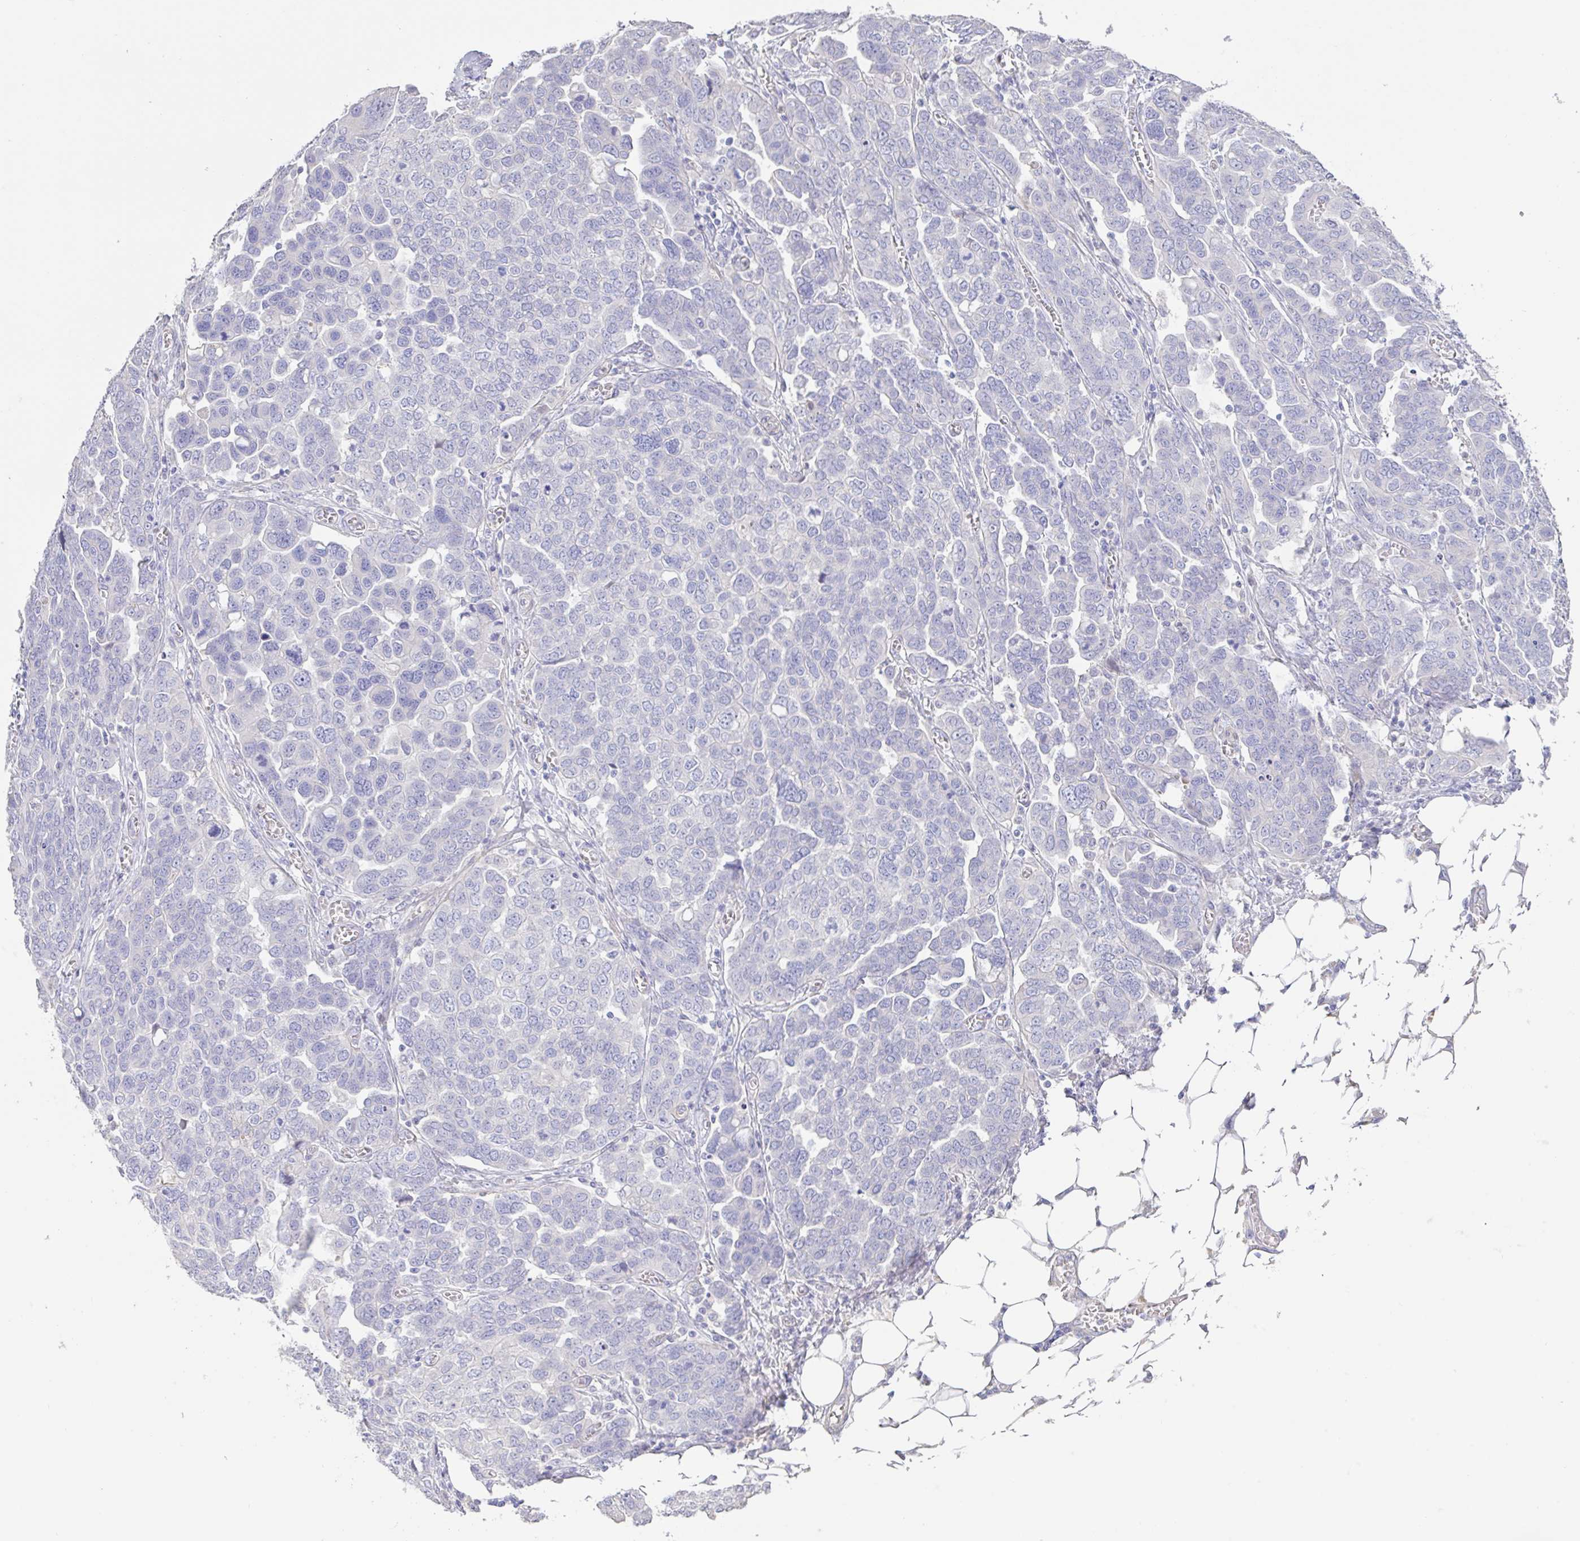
{"staining": {"intensity": "negative", "quantity": "none", "location": "none"}, "tissue": "ovarian cancer", "cell_type": "Tumor cells", "image_type": "cancer", "snomed": [{"axis": "morphology", "description": "Cystadenocarcinoma, serous, NOS"}, {"axis": "topography", "description": "Ovary"}], "caption": "An image of human ovarian serous cystadenocarcinoma is negative for staining in tumor cells. (DAB (3,3'-diaminobenzidine) immunohistochemistry (IHC), high magnification).", "gene": "PYGM", "patient": {"sex": "female", "age": 59}}